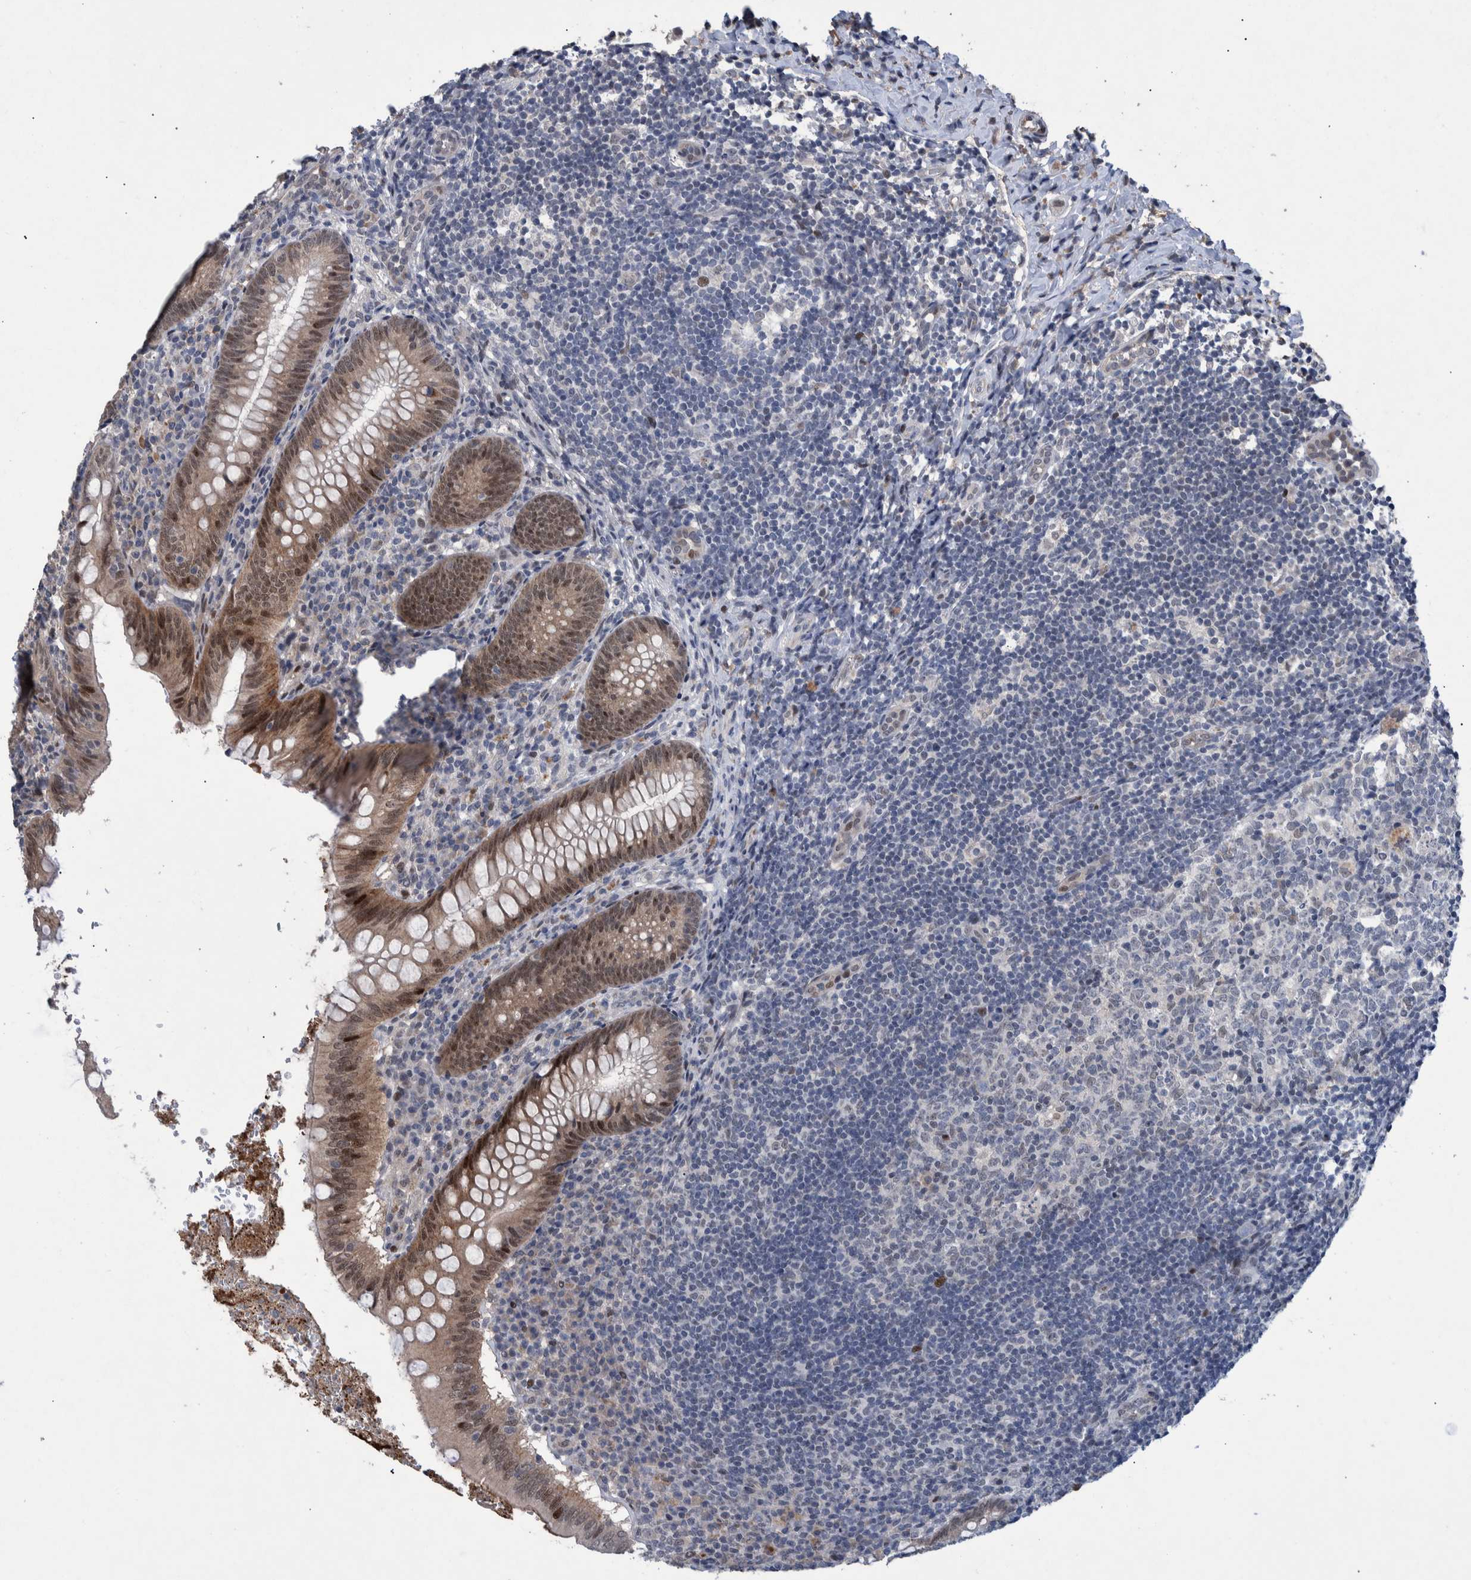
{"staining": {"intensity": "moderate", "quantity": ">75%", "location": "cytoplasmic/membranous,nuclear"}, "tissue": "appendix", "cell_type": "Glandular cells", "image_type": "normal", "snomed": [{"axis": "morphology", "description": "Normal tissue, NOS"}, {"axis": "topography", "description": "Appendix"}], "caption": "Brown immunohistochemical staining in benign human appendix shows moderate cytoplasmic/membranous,nuclear positivity in approximately >75% of glandular cells.", "gene": "ESRP1", "patient": {"sex": "male", "age": 8}}